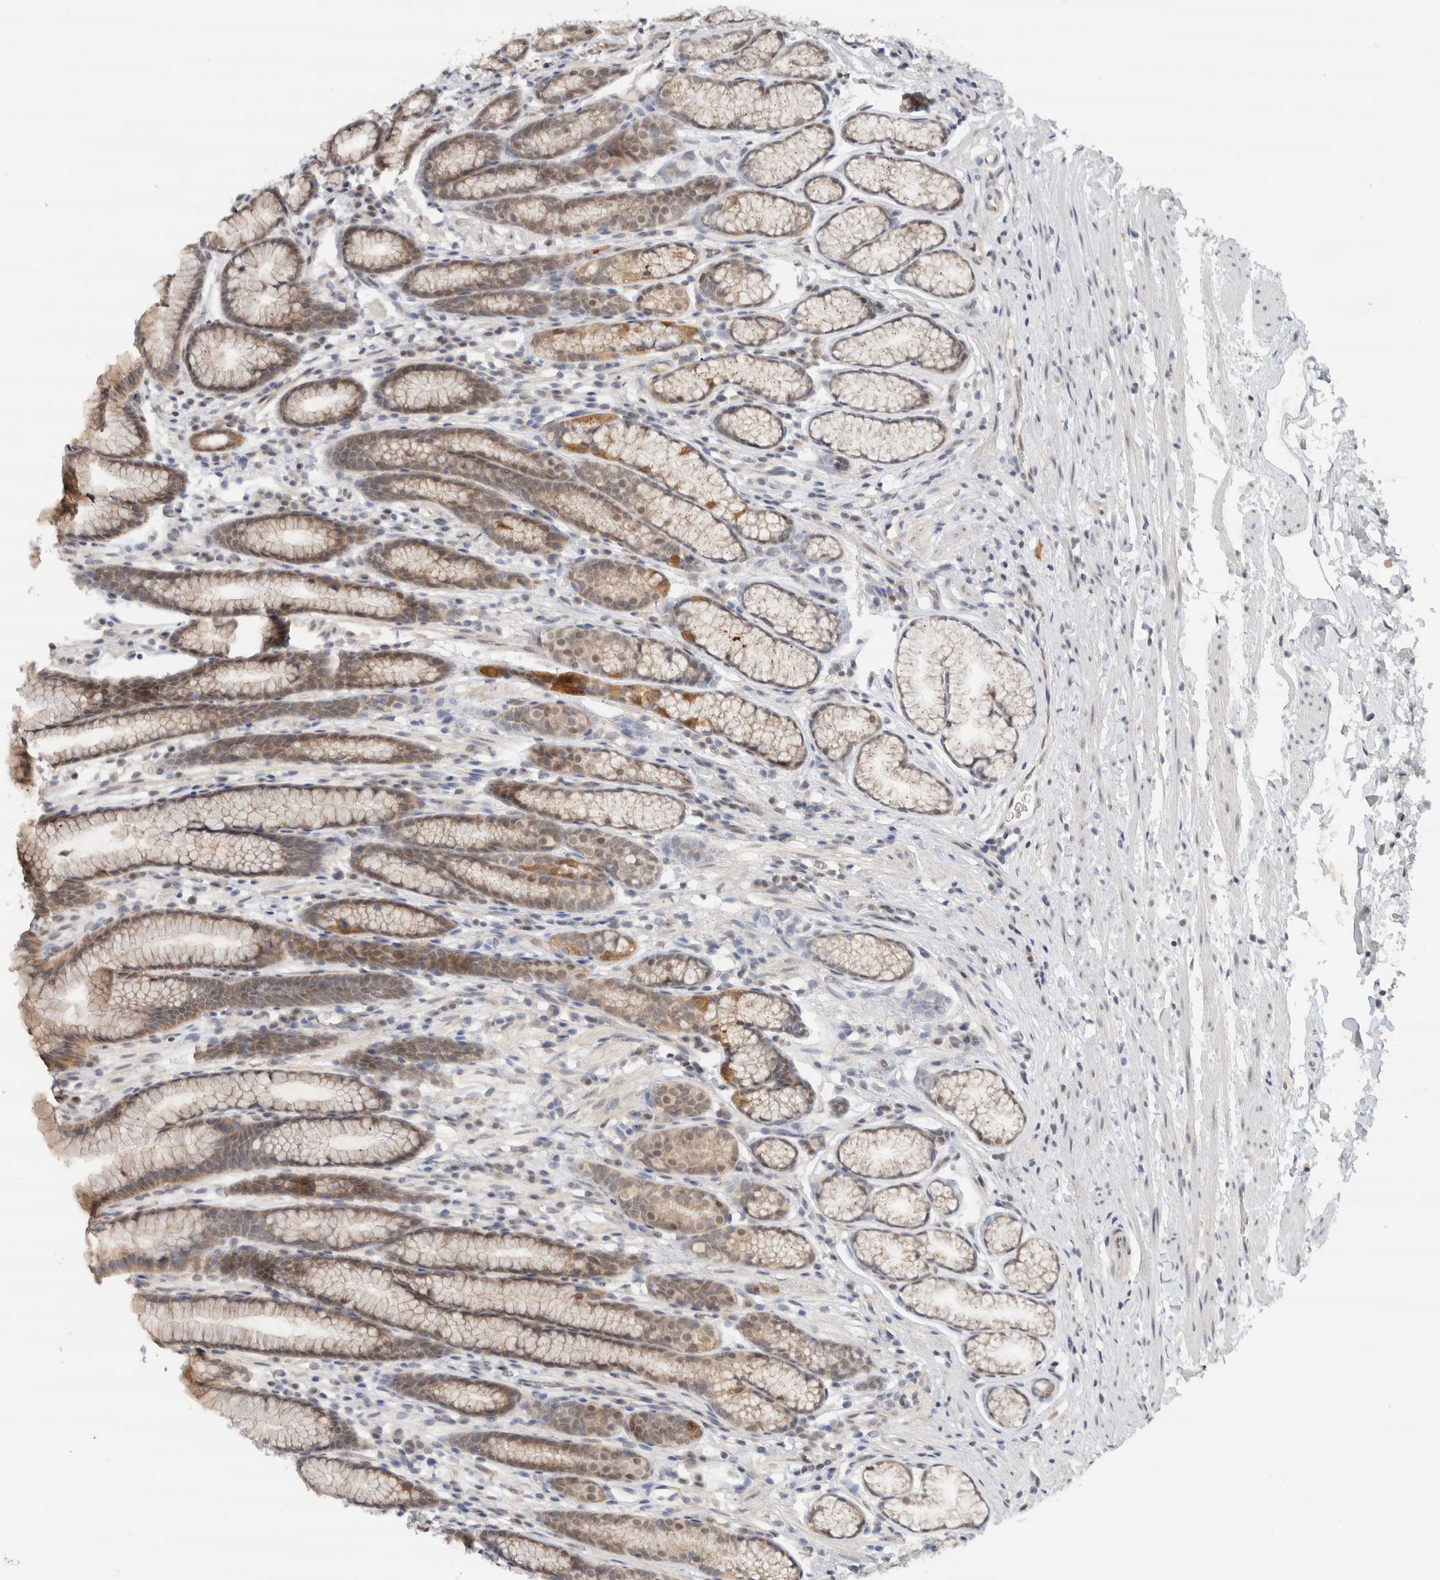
{"staining": {"intensity": "moderate", "quantity": "25%-75%", "location": "cytoplasmic/membranous"}, "tissue": "stomach", "cell_type": "Glandular cells", "image_type": "normal", "snomed": [{"axis": "morphology", "description": "Normal tissue, NOS"}, {"axis": "topography", "description": "Stomach"}], "caption": "A histopathology image of human stomach stained for a protein exhibits moderate cytoplasmic/membranous brown staining in glandular cells. (Stains: DAB (3,3'-diaminobenzidine) in brown, nuclei in blue, Microscopy: brightfield microscopy at high magnification).", "gene": "EIF4G3", "patient": {"sex": "male", "age": 42}}